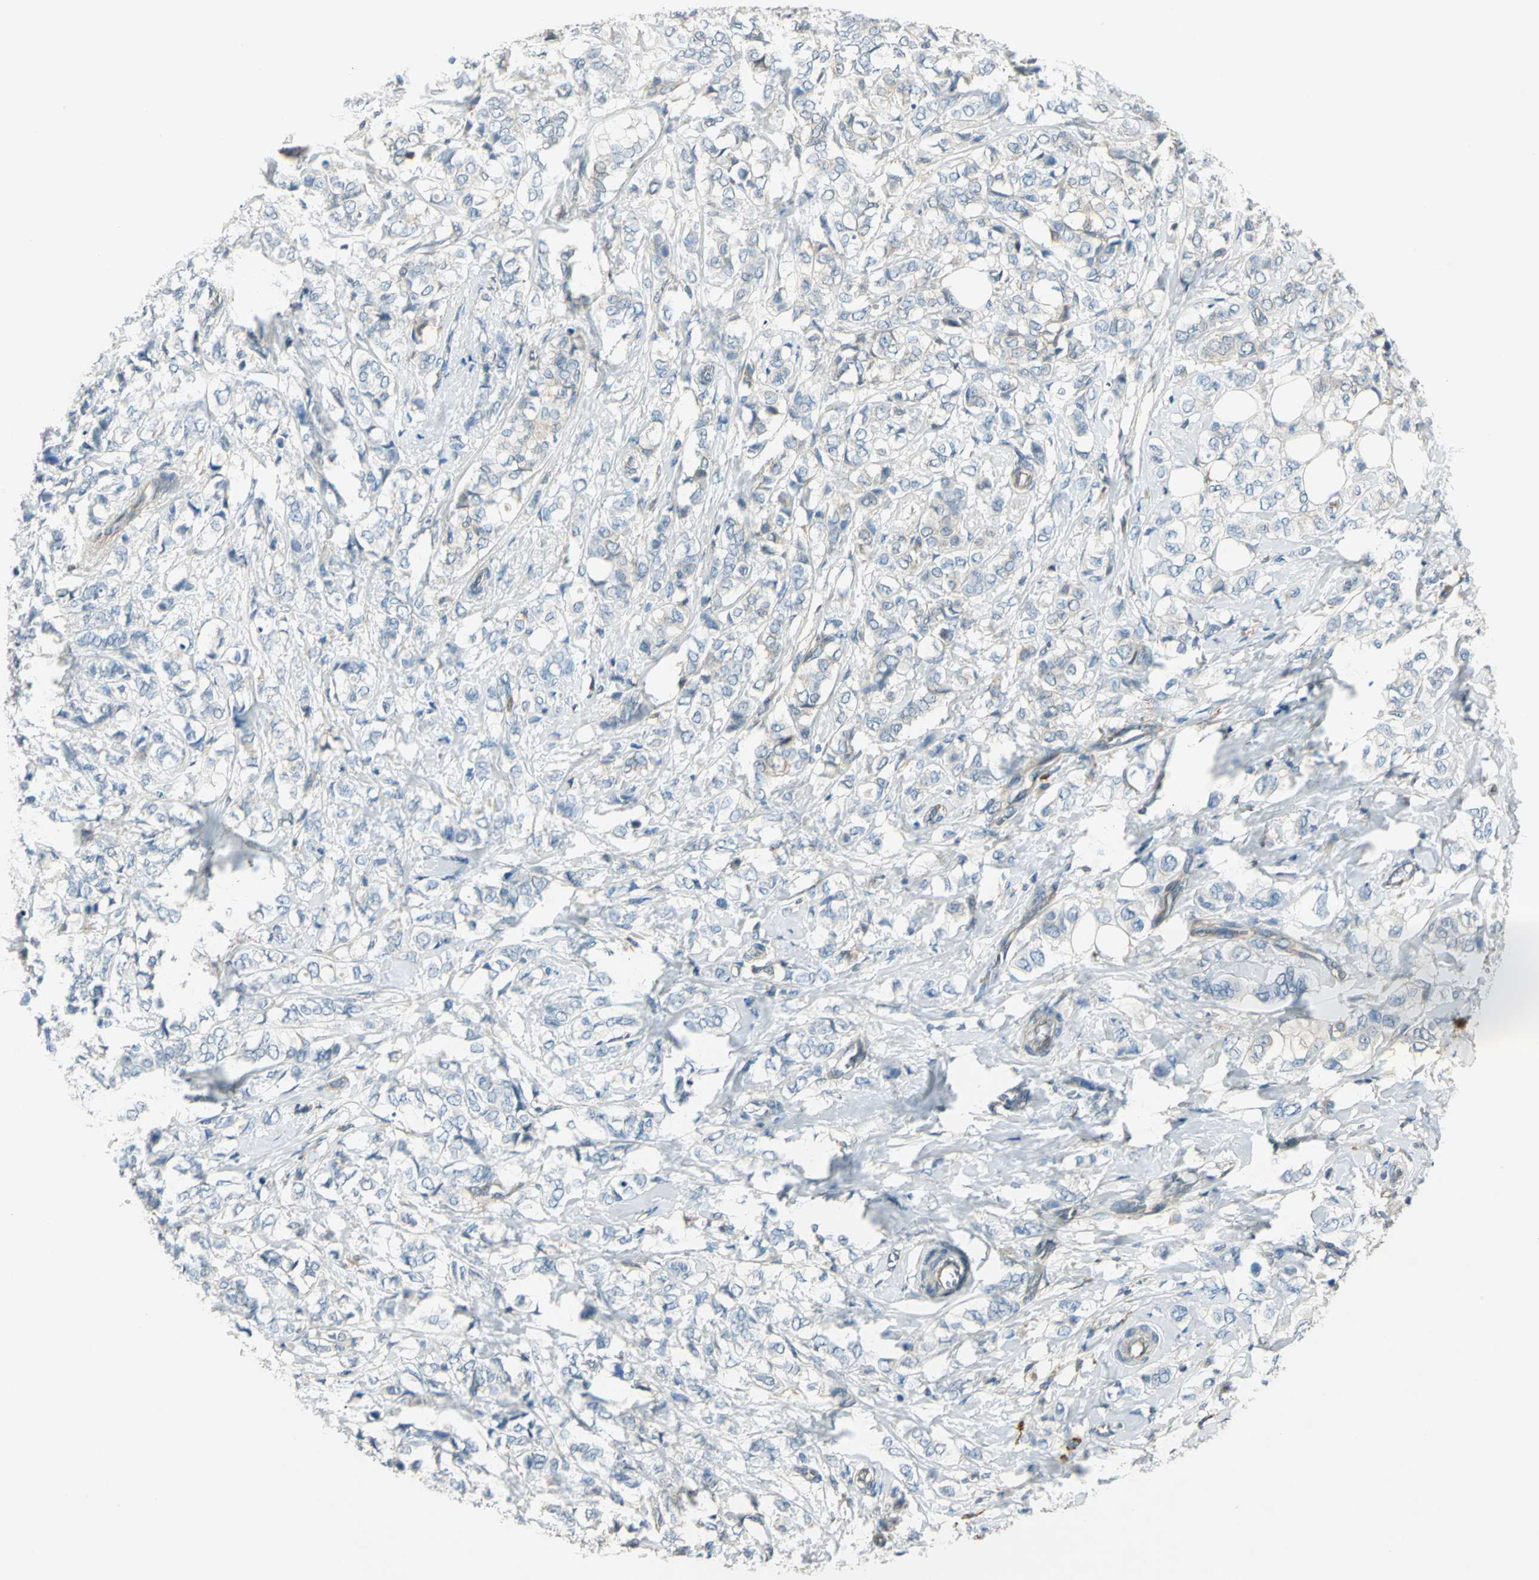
{"staining": {"intensity": "weak", "quantity": "<25%", "location": "cytoplasmic/membranous"}, "tissue": "breast cancer", "cell_type": "Tumor cells", "image_type": "cancer", "snomed": [{"axis": "morphology", "description": "Lobular carcinoma"}, {"axis": "topography", "description": "Breast"}], "caption": "An image of human breast lobular carcinoma is negative for staining in tumor cells. The staining was performed using DAB (3,3'-diaminobenzidine) to visualize the protein expression in brown, while the nuclei were stained in blue with hematoxylin (Magnification: 20x).", "gene": "PRKAA1", "patient": {"sex": "female", "age": 60}}